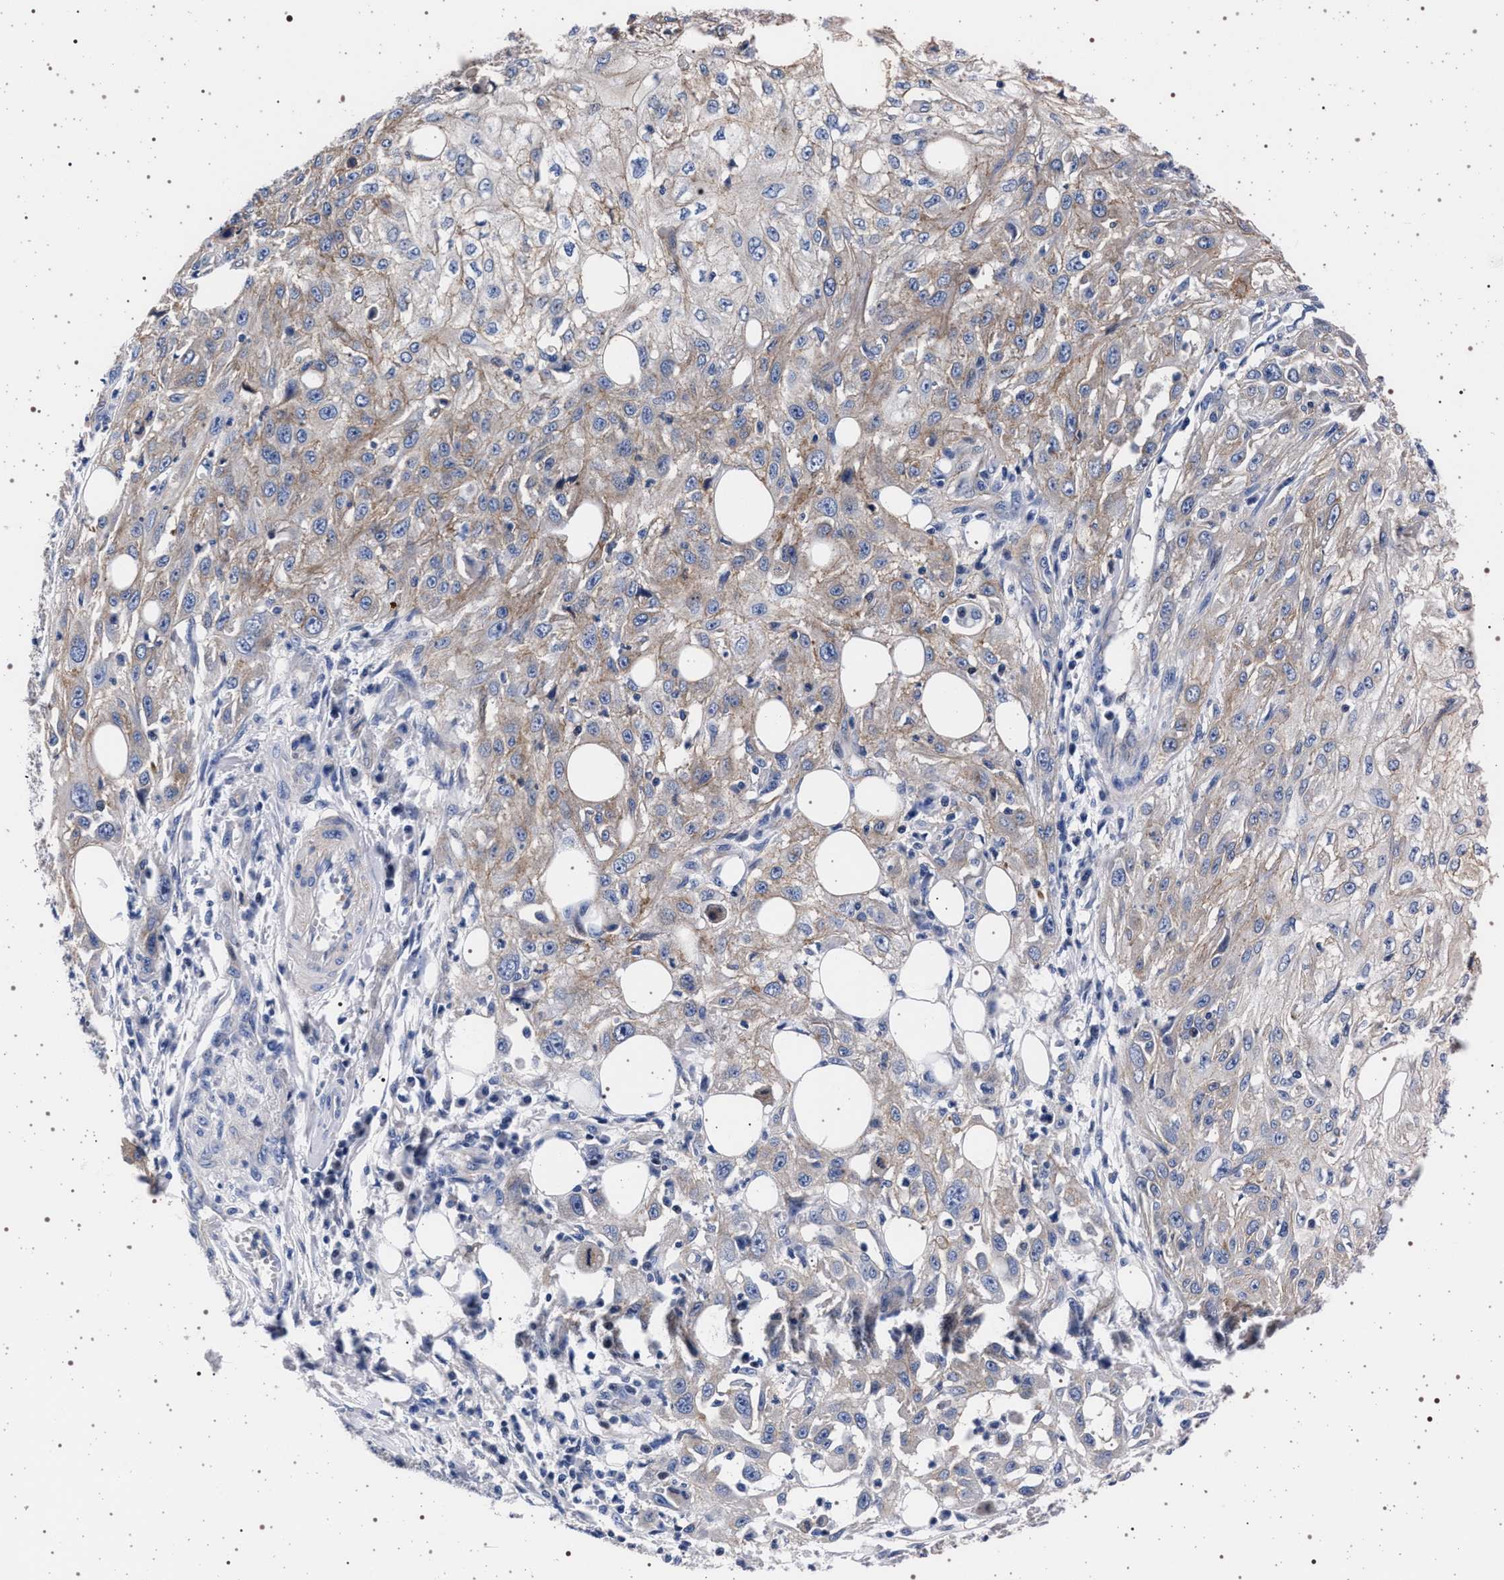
{"staining": {"intensity": "weak", "quantity": "25%-75%", "location": "cytoplasmic/membranous"}, "tissue": "skin cancer", "cell_type": "Tumor cells", "image_type": "cancer", "snomed": [{"axis": "morphology", "description": "Squamous cell carcinoma, NOS"}, {"axis": "topography", "description": "Skin"}], "caption": "A brown stain highlights weak cytoplasmic/membranous staining of a protein in human skin cancer tumor cells. (Brightfield microscopy of DAB IHC at high magnification).", "gene": "SLC9A1", "patient": {"sex": "male", "age": 75}}